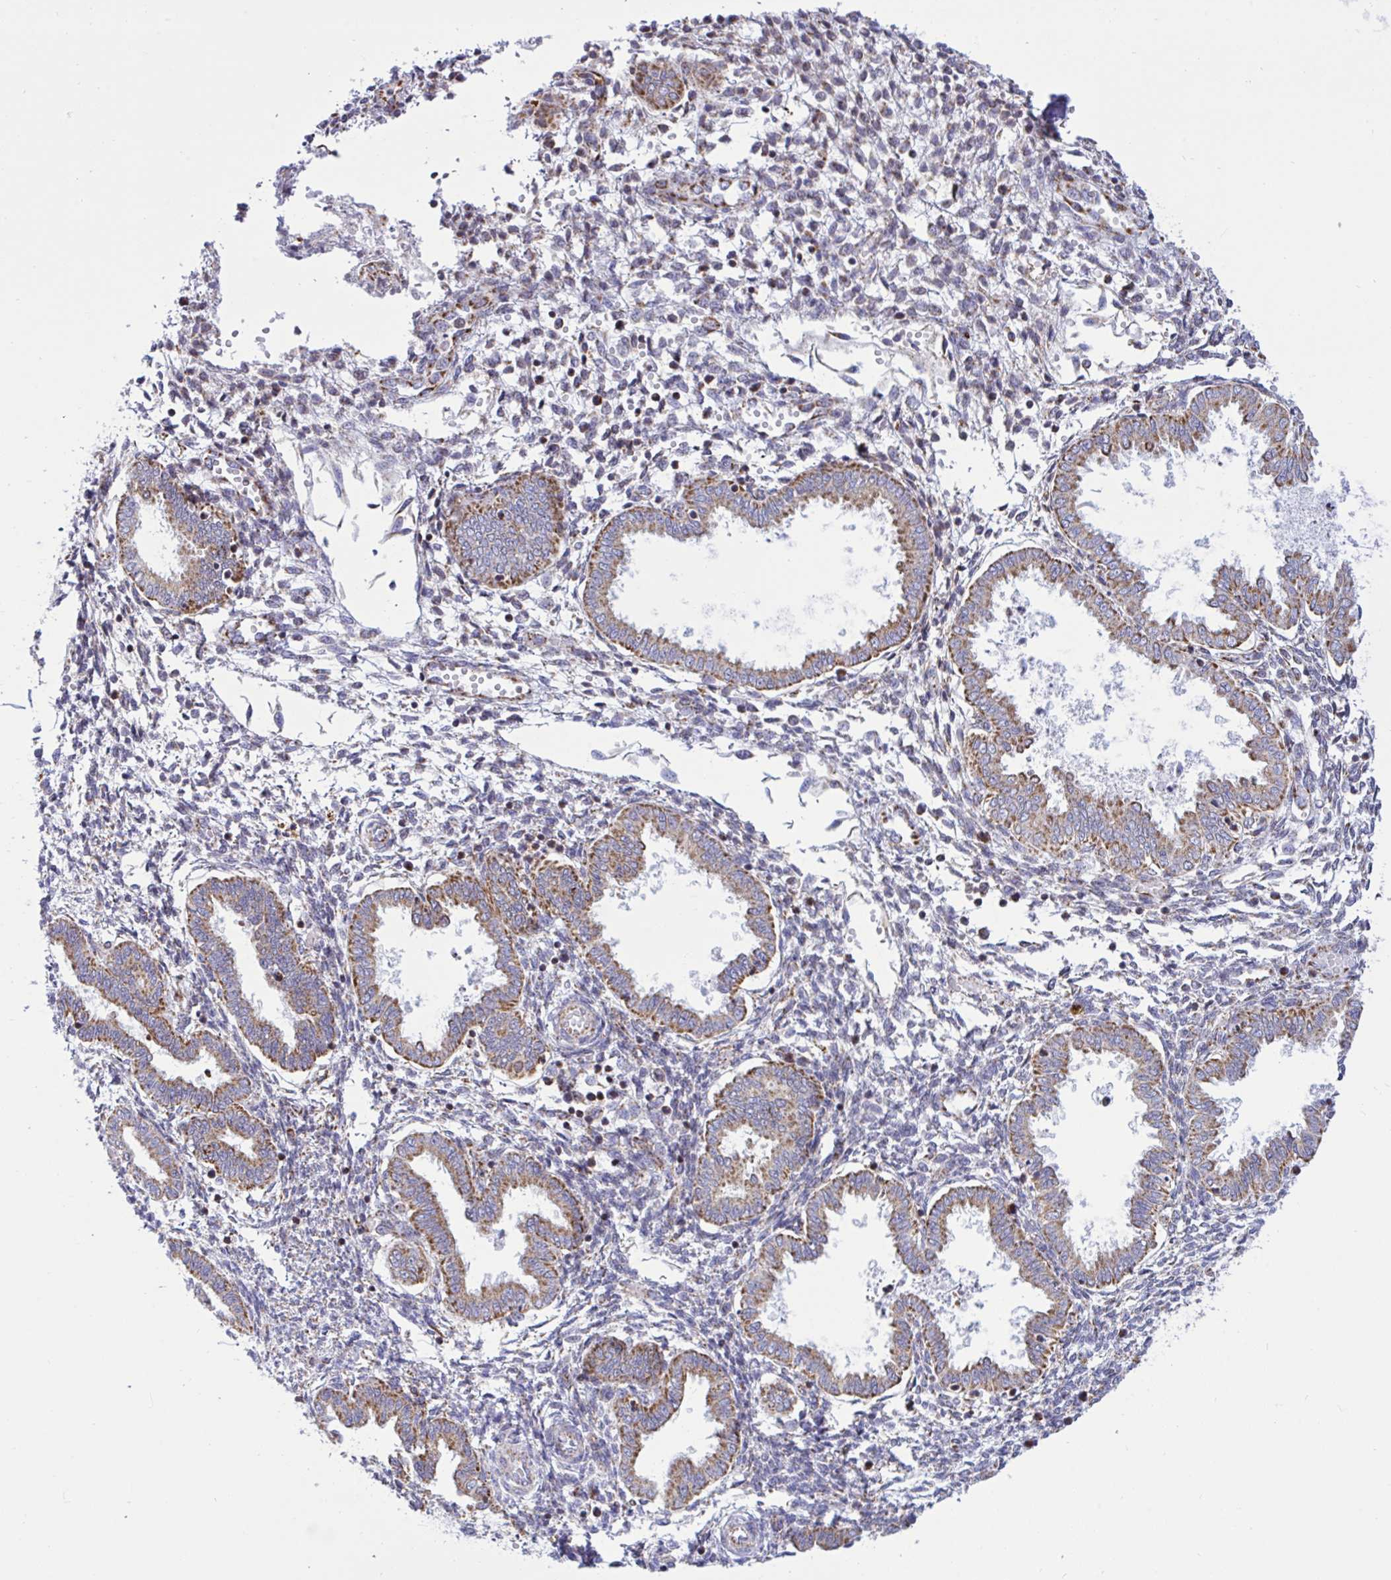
{"staining": {"intensity": "negative", "quantity": "none", "location": "none"}, "tissue": "endometrium", "cell_type": "Cells in endometrial stroma", "image_type": "normal", "snomed": [{"axis": "morphology", "description": "Normal tissue, NOS"}, {"axis": "topography", "description": "Endometrium"}], "caption": "Cells in endometrial stroma are negative for brown protein staining in normal endometrium. (Brightfield microscopy of DAB immunohistochemistry (IHC) at high magnification).", "gene": "HSPE1", "patient": {"sex": "female", "age": 33}}